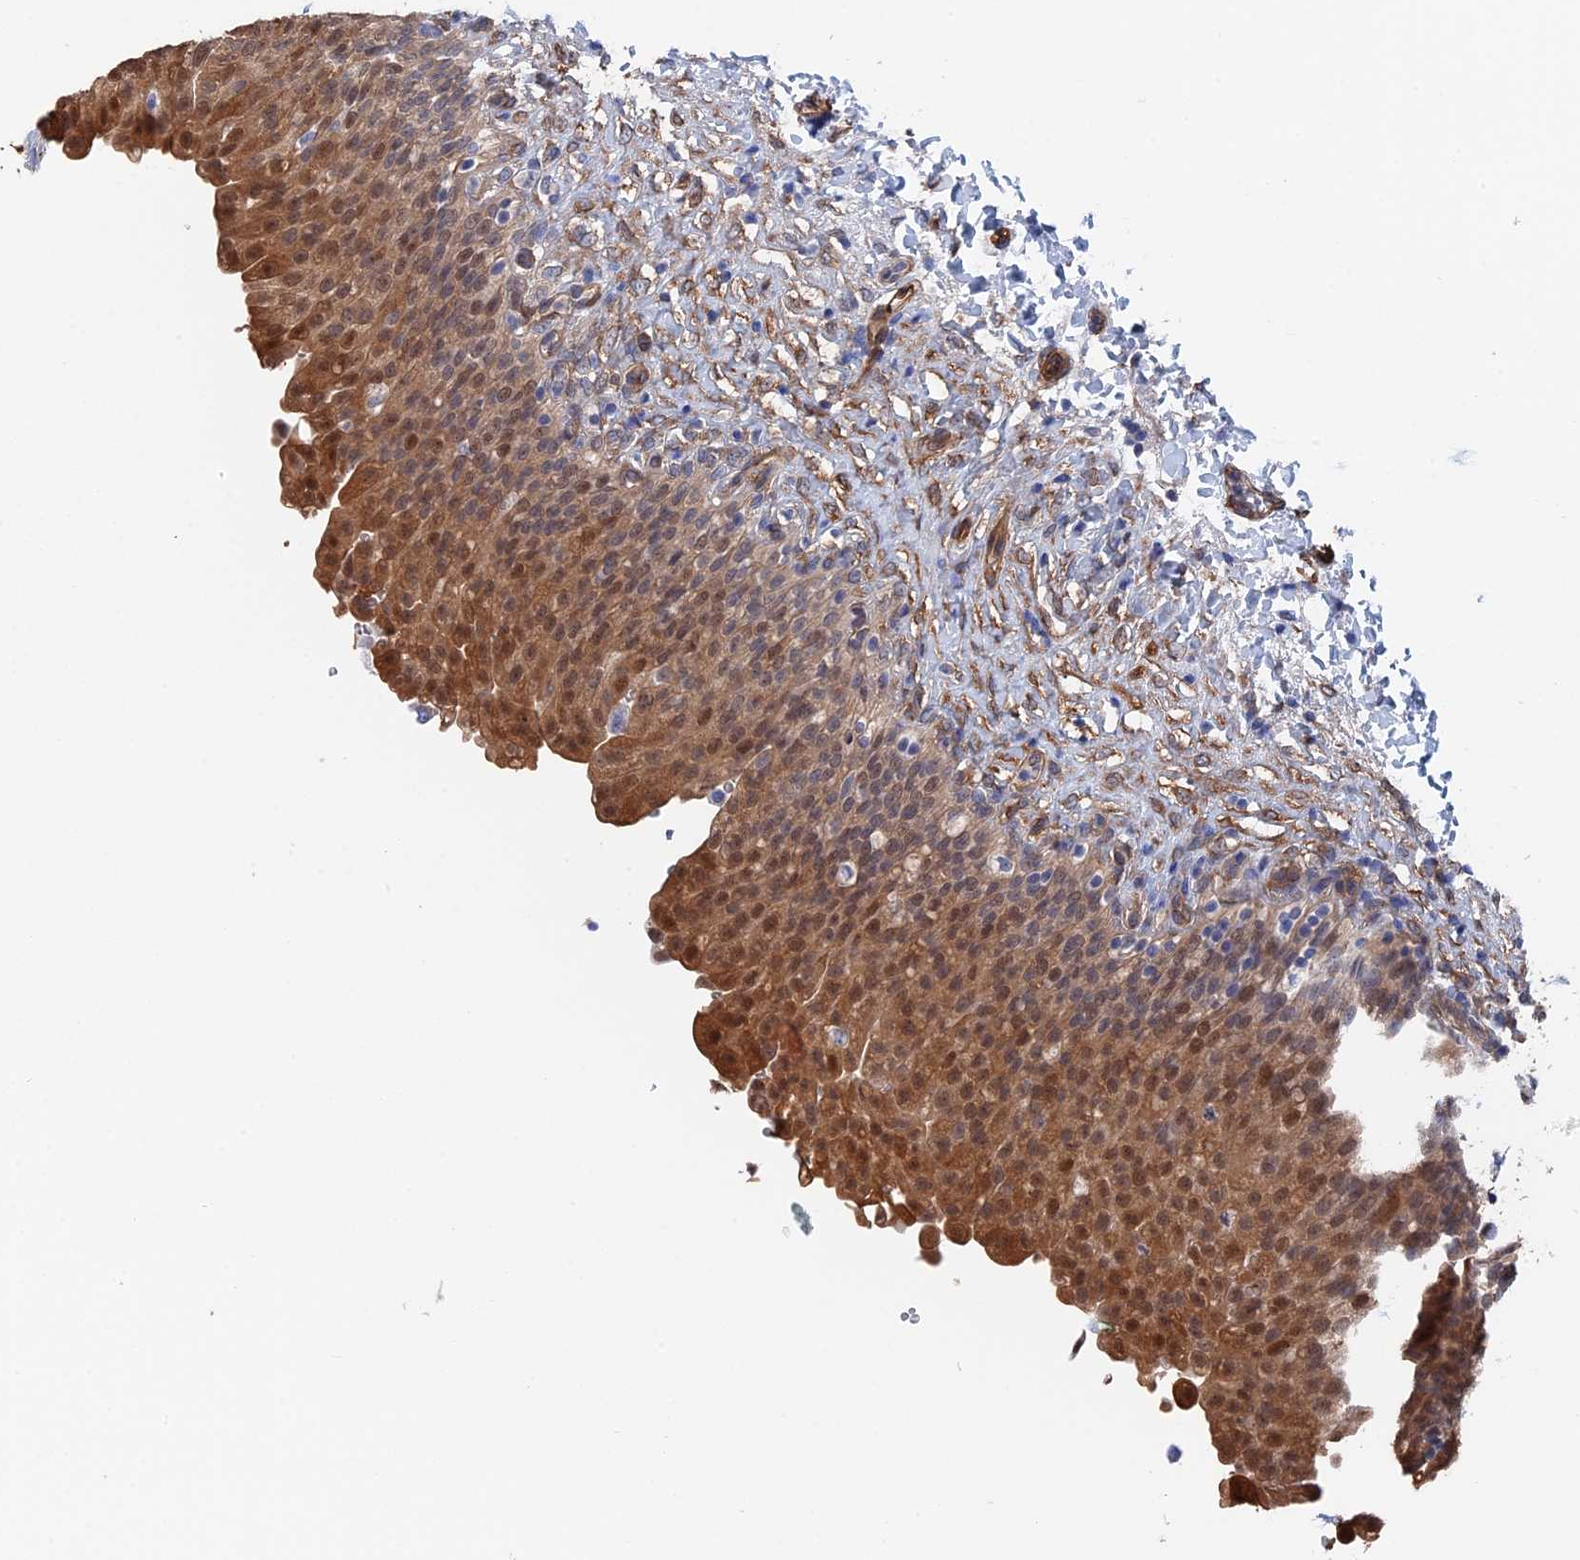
{"staining": {"intensity": "moderate", "quantity": ">75%", "location": "cytoplasmic/membranous,nuclear"}, "tissue": "urinary bladder", "cell_type": "Urothelial cells", "image_type": "normal", "snomed": [{"axis": "morphology", "description": "Urothelial carcinoma, High grade"}, {"axis": "topography", "description": "Urinary bladder"}], "caption": "Urinary bladder stained with DAB (3,3'-diaminobenzidine) immunohistochemistry exhibits medium levels of moderate cytoplasmic/membranous,nuclear expression in approximately >75% of urothelial cells.", "gene": "MTHFSD", "patient": {"sex": "male", "age": 46}}